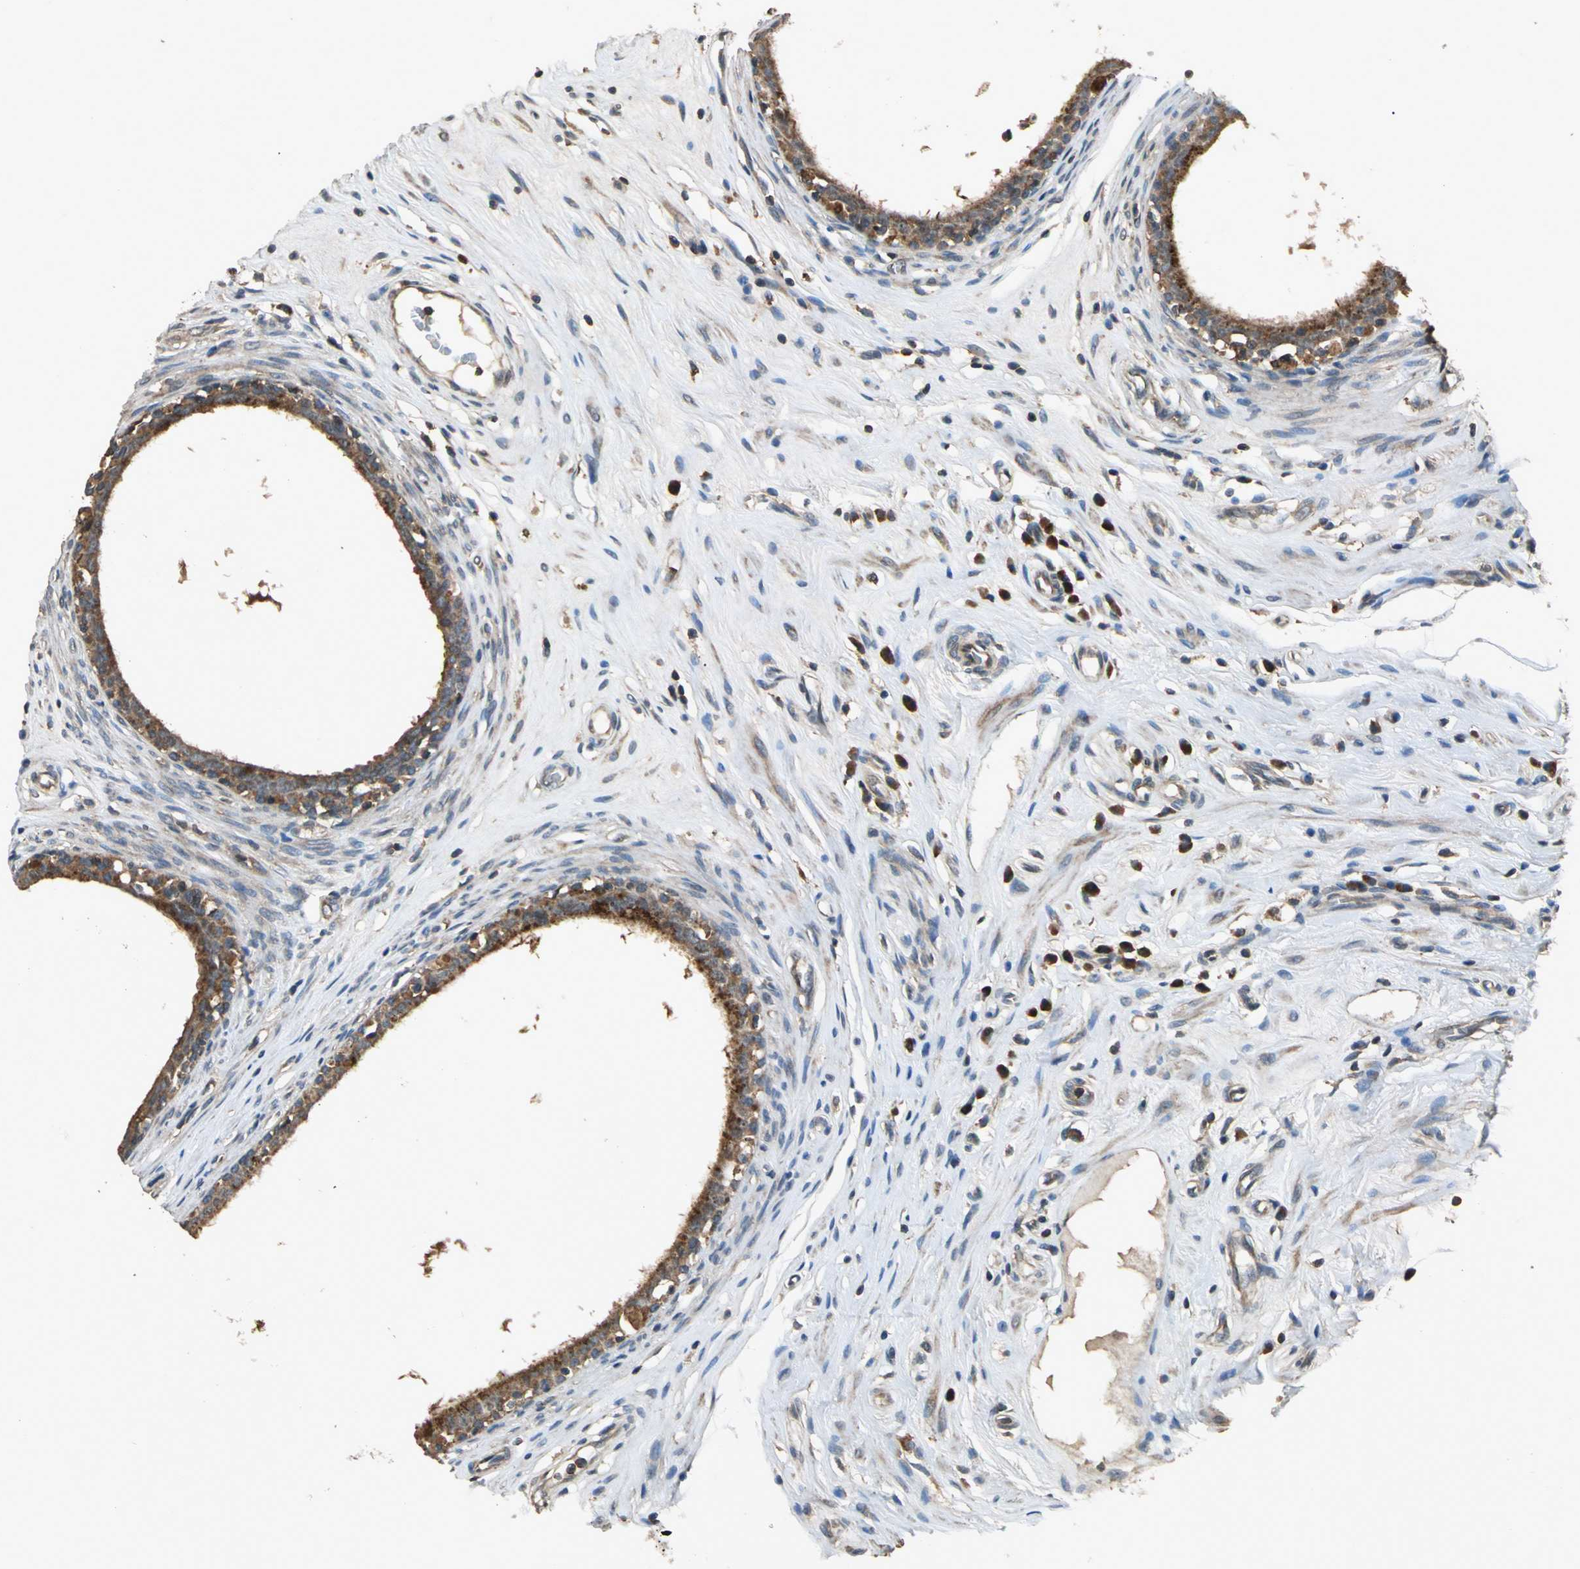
{"staining": {"intensity": "moderate", "quantity": ">75%", "location": "cytoplasmic/membranous"}, "tissue": "epididymis", "cell_type": "Glandular cells", "image_type": "normal", "snomed": [{"axis": "morphology", "description": "Normal tissue, NOS"}, {"axis": "morphology", "description": "Inflammation, NOS"}, {"axis": "topography", "description": "Epididymis"}], "caption": "Immunohistochemistry image of unremarkable epididymis stained for a protein (brown), which reveals medium levels of moderate cytoplasmic/membranous positivity in about >75% of glandular cells.", "gene": "EIF2B2", "patient": {"sex": "male", "age": 84}}